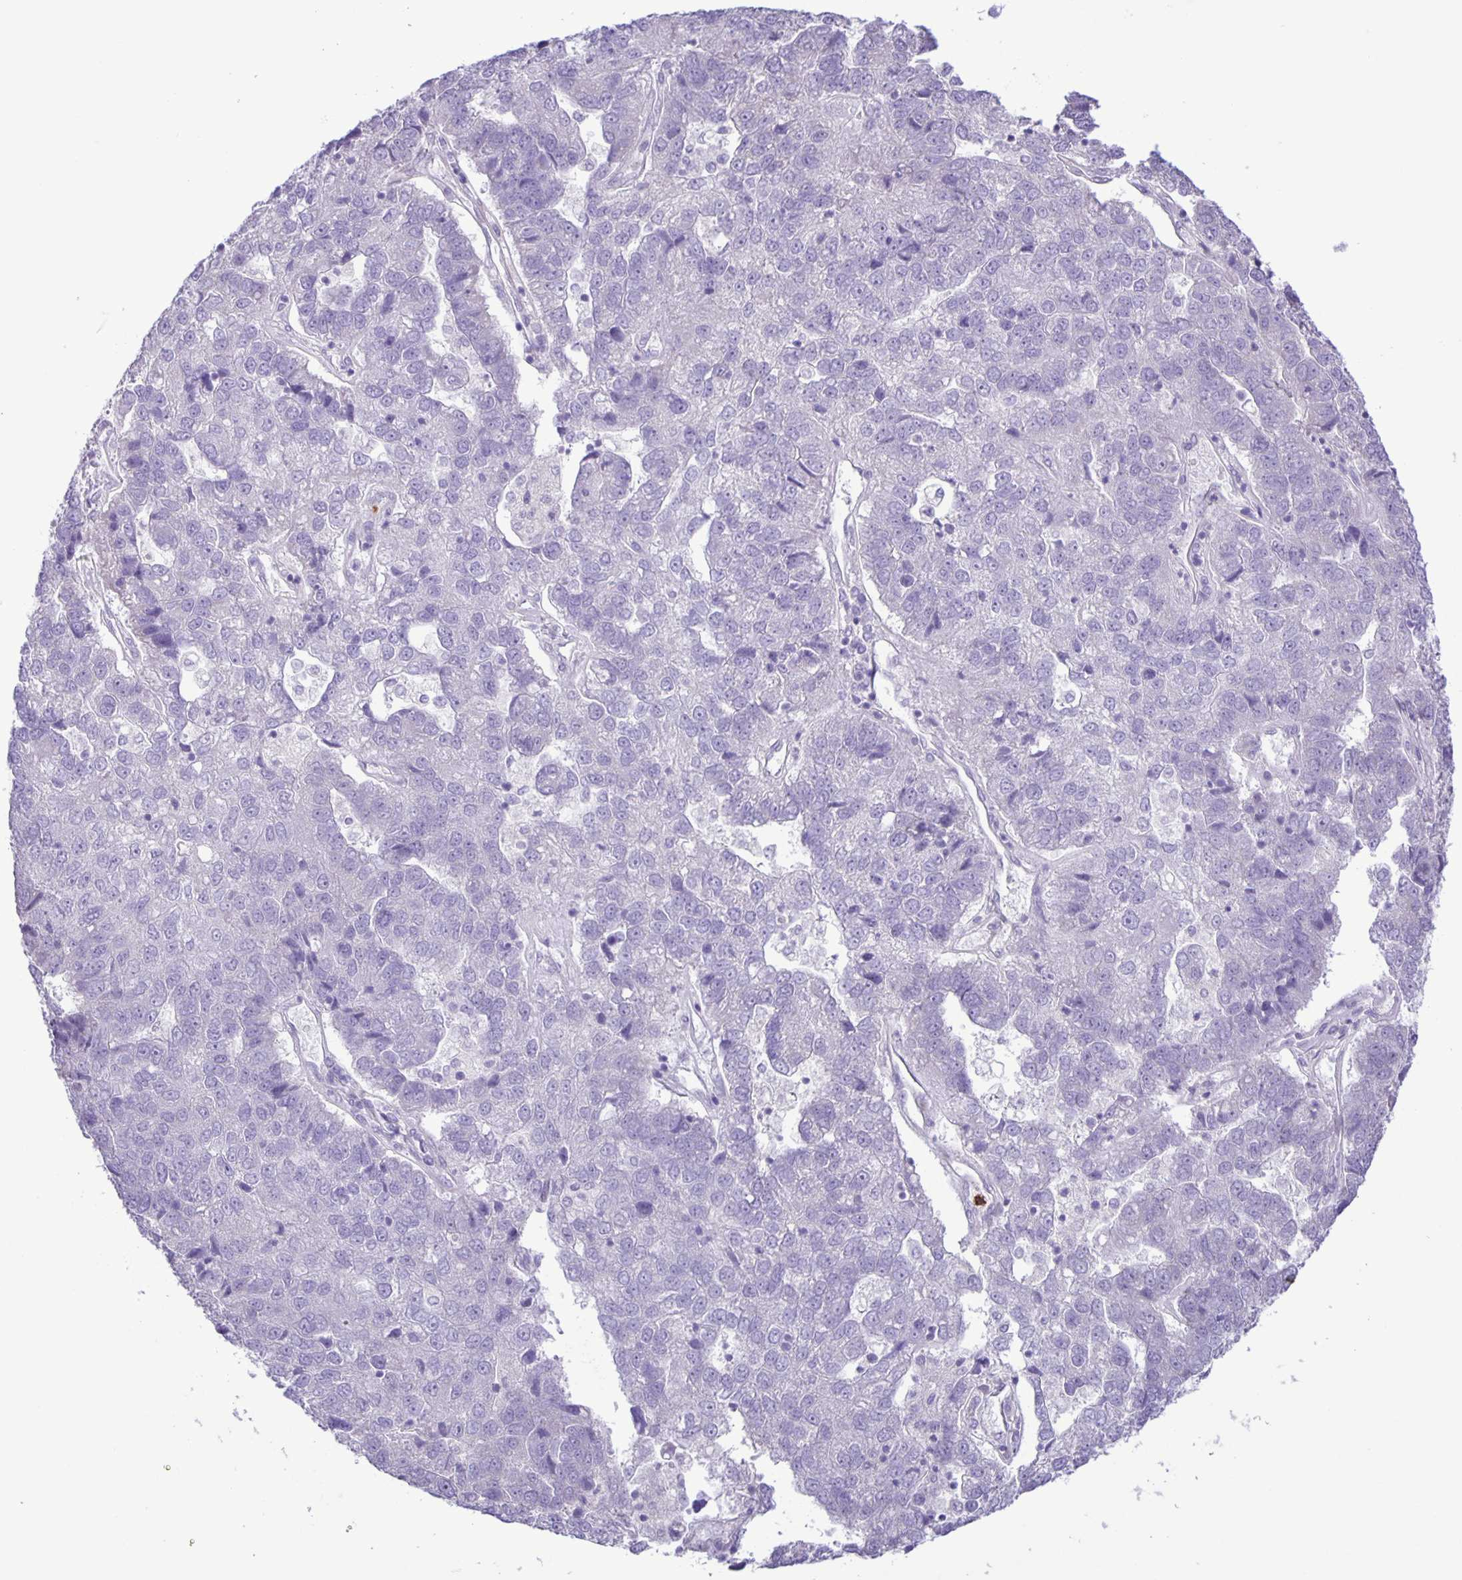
{"staining": {"intensity": "negative", "quantity": "none", "location": "none"}, "tissue": "pancreatic cancer", "cell_type": "Tumor cells", "image_type": "cancer", "snomed": [{"axis": "morphology", "description": "Adenocarcinoma, NOS"}, {"axis": "topography", "description": "Pancreas"}], "caption": "High power microscopy photomicrograph of an immunohistochemistry (IHC) photomicrograph of adenocarcinoma (pancreatic), revealing no significant staining in tumor cells.", "gene": "ADCK1", "patient": {"sex": "female", "age": 61}}